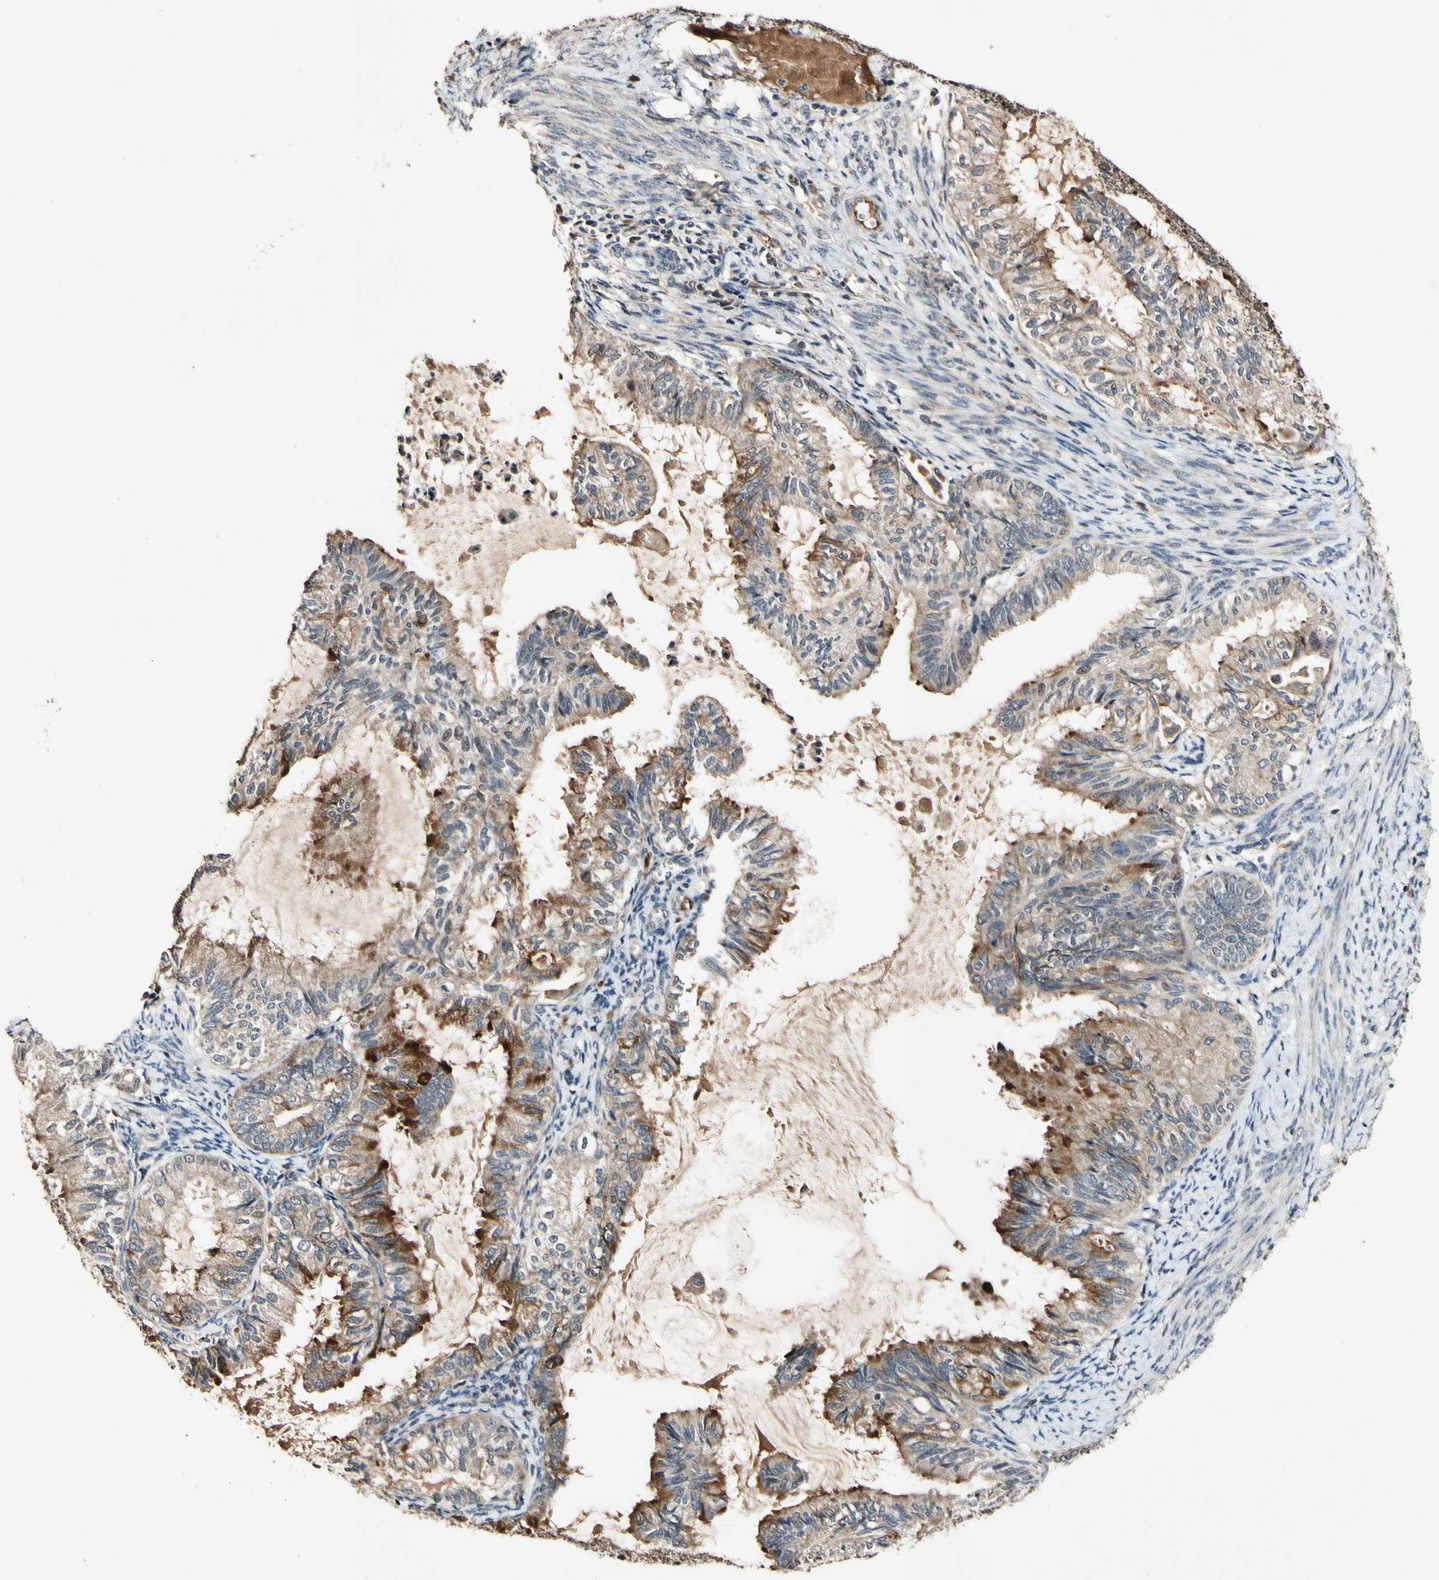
{"staining": {"intensity": "moderate", "quantity": ">75%", "location": "cytoplasmic/membranous"}, "tissue": "cervical cancer", "cell_type": "Tumor cells", "image_type": "cancer", "snomed": [{"axis": "morphology", "description": "Normal tissue, NOS"}, {"axis": "morphology", "description": "Adenocarcinoma, NOS"}, {"axis": "topography", "description": "Cervix"}, {"axis": "topography", "description": "Endometrium"}], "caption": "Human cervical cancer (adenocarcinoma) stained with a protein marker demonstrates moderate staining in tumor cells.", "gene": "PLAT", "patient": {"sex": "female", "age": 86}}